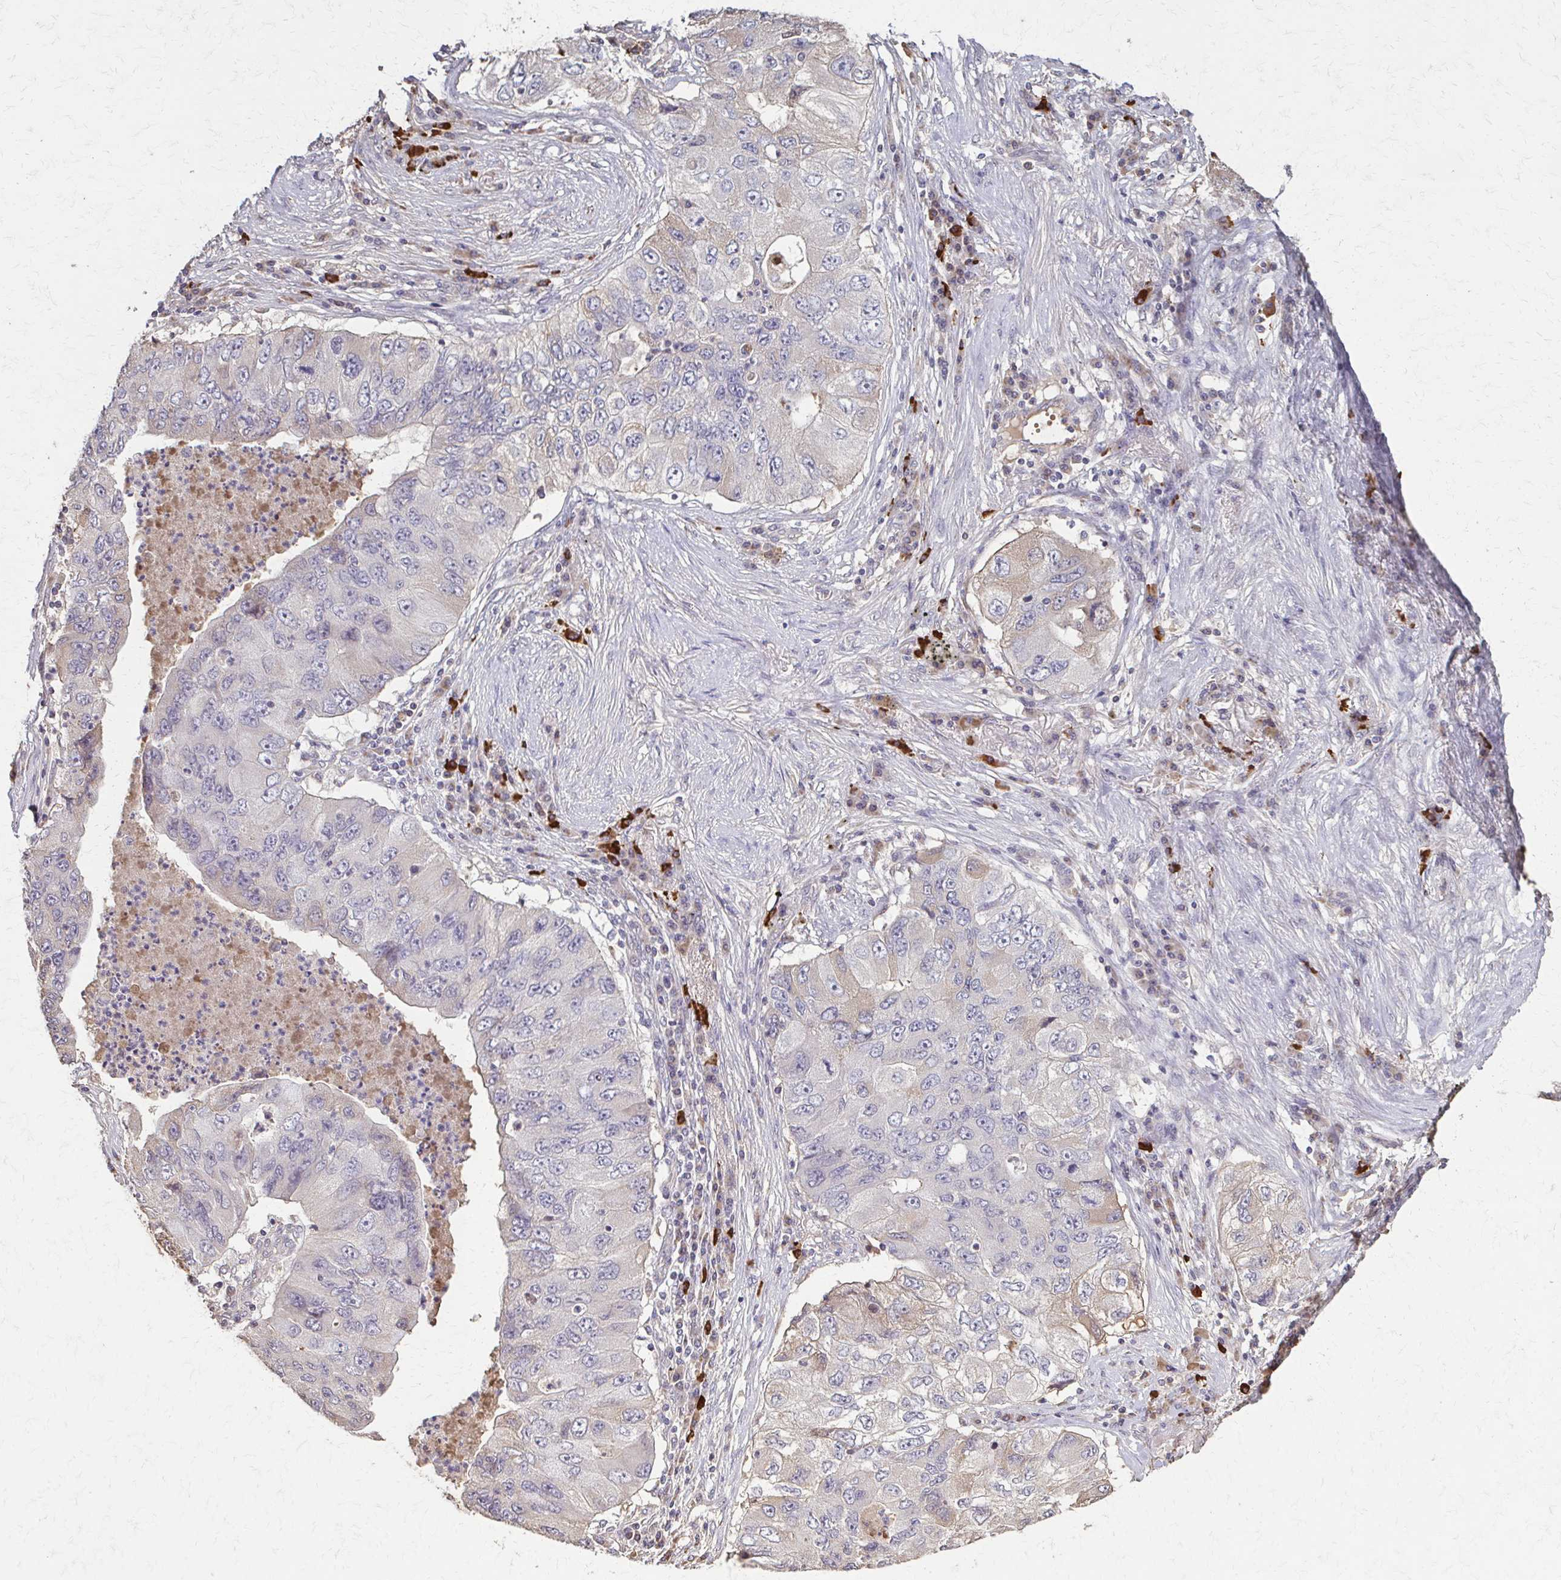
{"staining": {"intensity": "weak", "quantity": "<25%", "location": "cytoplasmic/membranous"}, "tissue": "lung cancer", "cell_type": "Tumor cells", "image_type": "cancer", "snomed": [{"axis": "morphology", "description": "Adenocarcinoma, NOS"}, {"axis": "morphology", "description": "Adenocarcinoma, metastatic, NOS"}, {"axis": "topography", "description": "Lymph node"}, {"axis": "topography", "description": "Lung"}], "caption": "Immunohistochemistry image of neoplastic tissue: human lung adenocarcinoma stained with DAB (3,3'-diaminobenzidine) shows no significant protein positivity in tumor cells.", "gene": "IL18BP", "patient": {"sex": "female", "age": 54}}